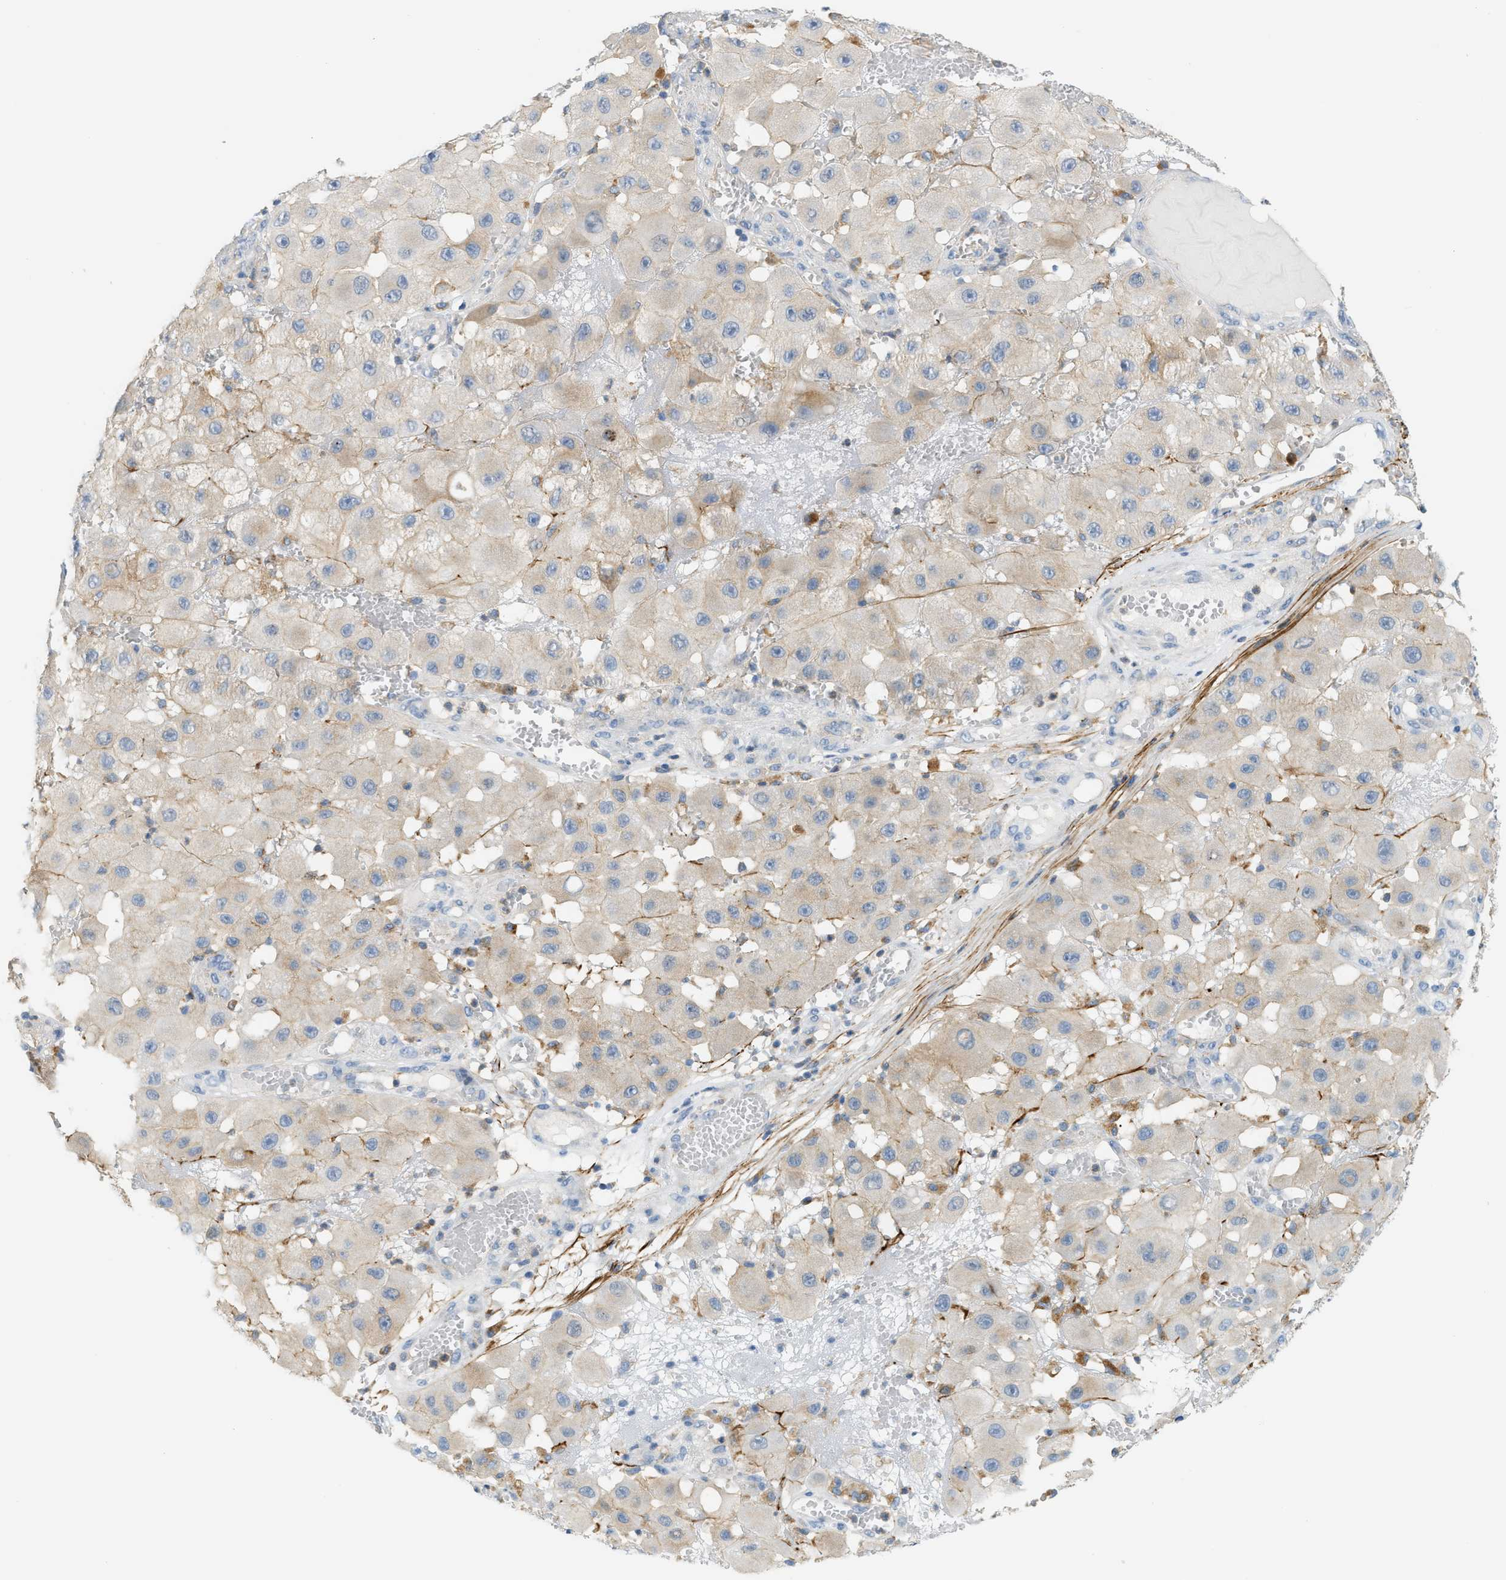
{"staining": {"intensity": "weak", "quantity": ">75%", "location": "cytoplasmic/membranous"}, "tissue": "melanoma", "cell_type": "Tumor cells", "image_type": "cancer", "snomed": [{"axis": "morphology", "description": "Malignant melanoma, NOS"}, {"axis": "topography", "description": "Skin"}], "caption": "An immunohistochemistry photomicrograph of neoplastic tissue is shown. Protein staining in brown shows weak cytoplasmic/membranous positivity in melanoma within tumor cells.", "gene": "LMBRD1", "patient": {"sex": "female", "age": 81}}